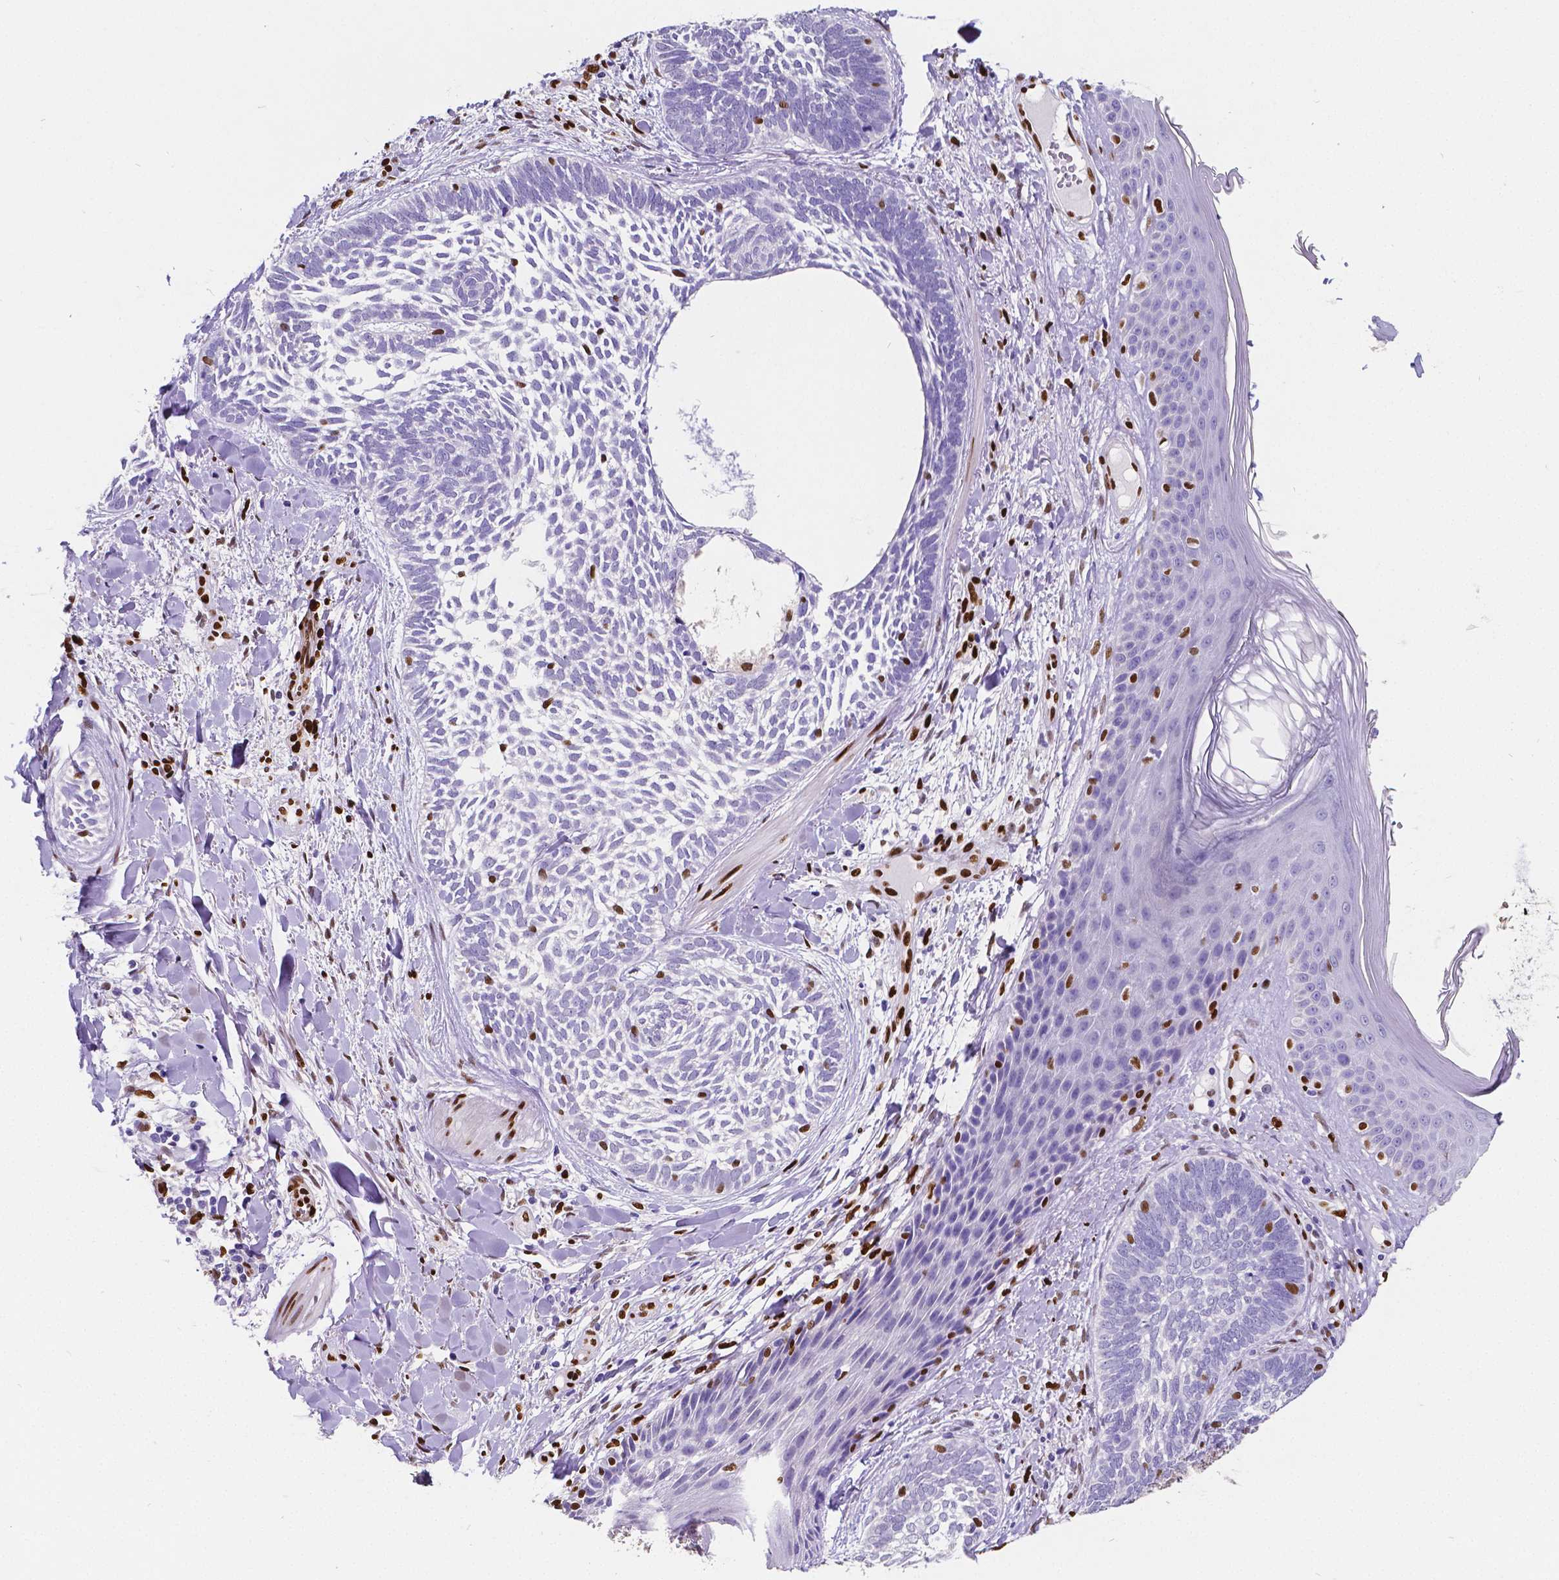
{"staining": {"intensity": "negative", "quantity": "none", "location": "none"}, "tissue": "skin cancer", "cell_type": "Tumor cells", "image_type": "cancer", "snomed": [{"axis": "morphology", "description": "Normal tissue, NOS"}, {"axis": "morphology", "description": "Basal cell carcinoma"}, {"axis": "topography", "description": "Skin"}], "caption": "Skin cancer (basal cell carcinoma) stained for a protein using IHC reveals no positivity tumor cells.", "gene": "MEF2C", "patient": {"sex": "male", "age": 46}}